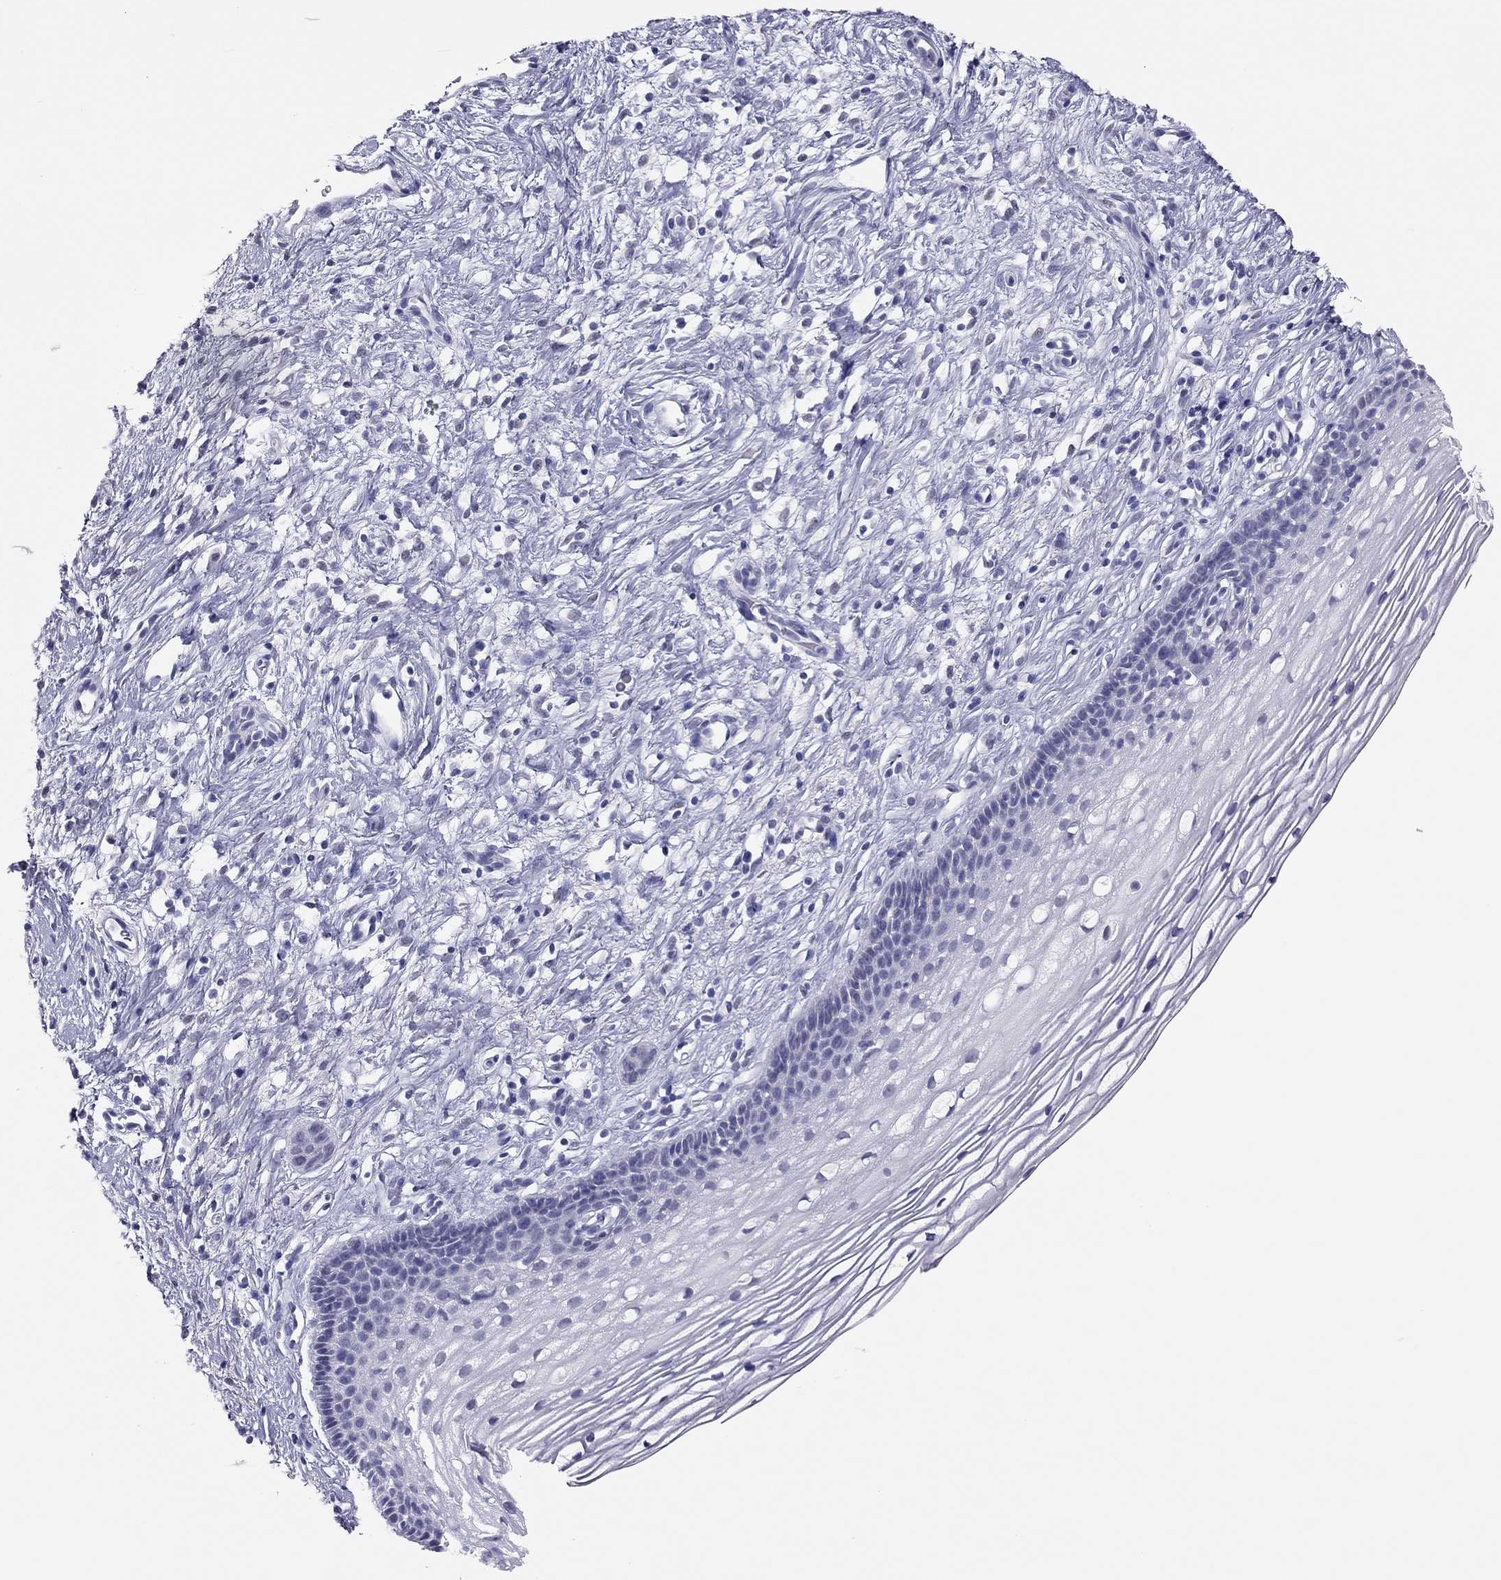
{"staining": {"intensity": "negative", "quantity": "none", "location": "none"}, "tissue": "cervix", "cell_type": "Squamous epithelial cells", "image_type": "normal", "snomed": [{"axis": "morphology", "description": "Normal tissue, NOS"}, {"axis": "topography", "description": "Cervix"}], "caption": "An image of cervix stained for a protein displays no brown staining in squamous epithelial cells.", "gene": "PHOX2A", "patient": {"sex": "female", "age": 39}}